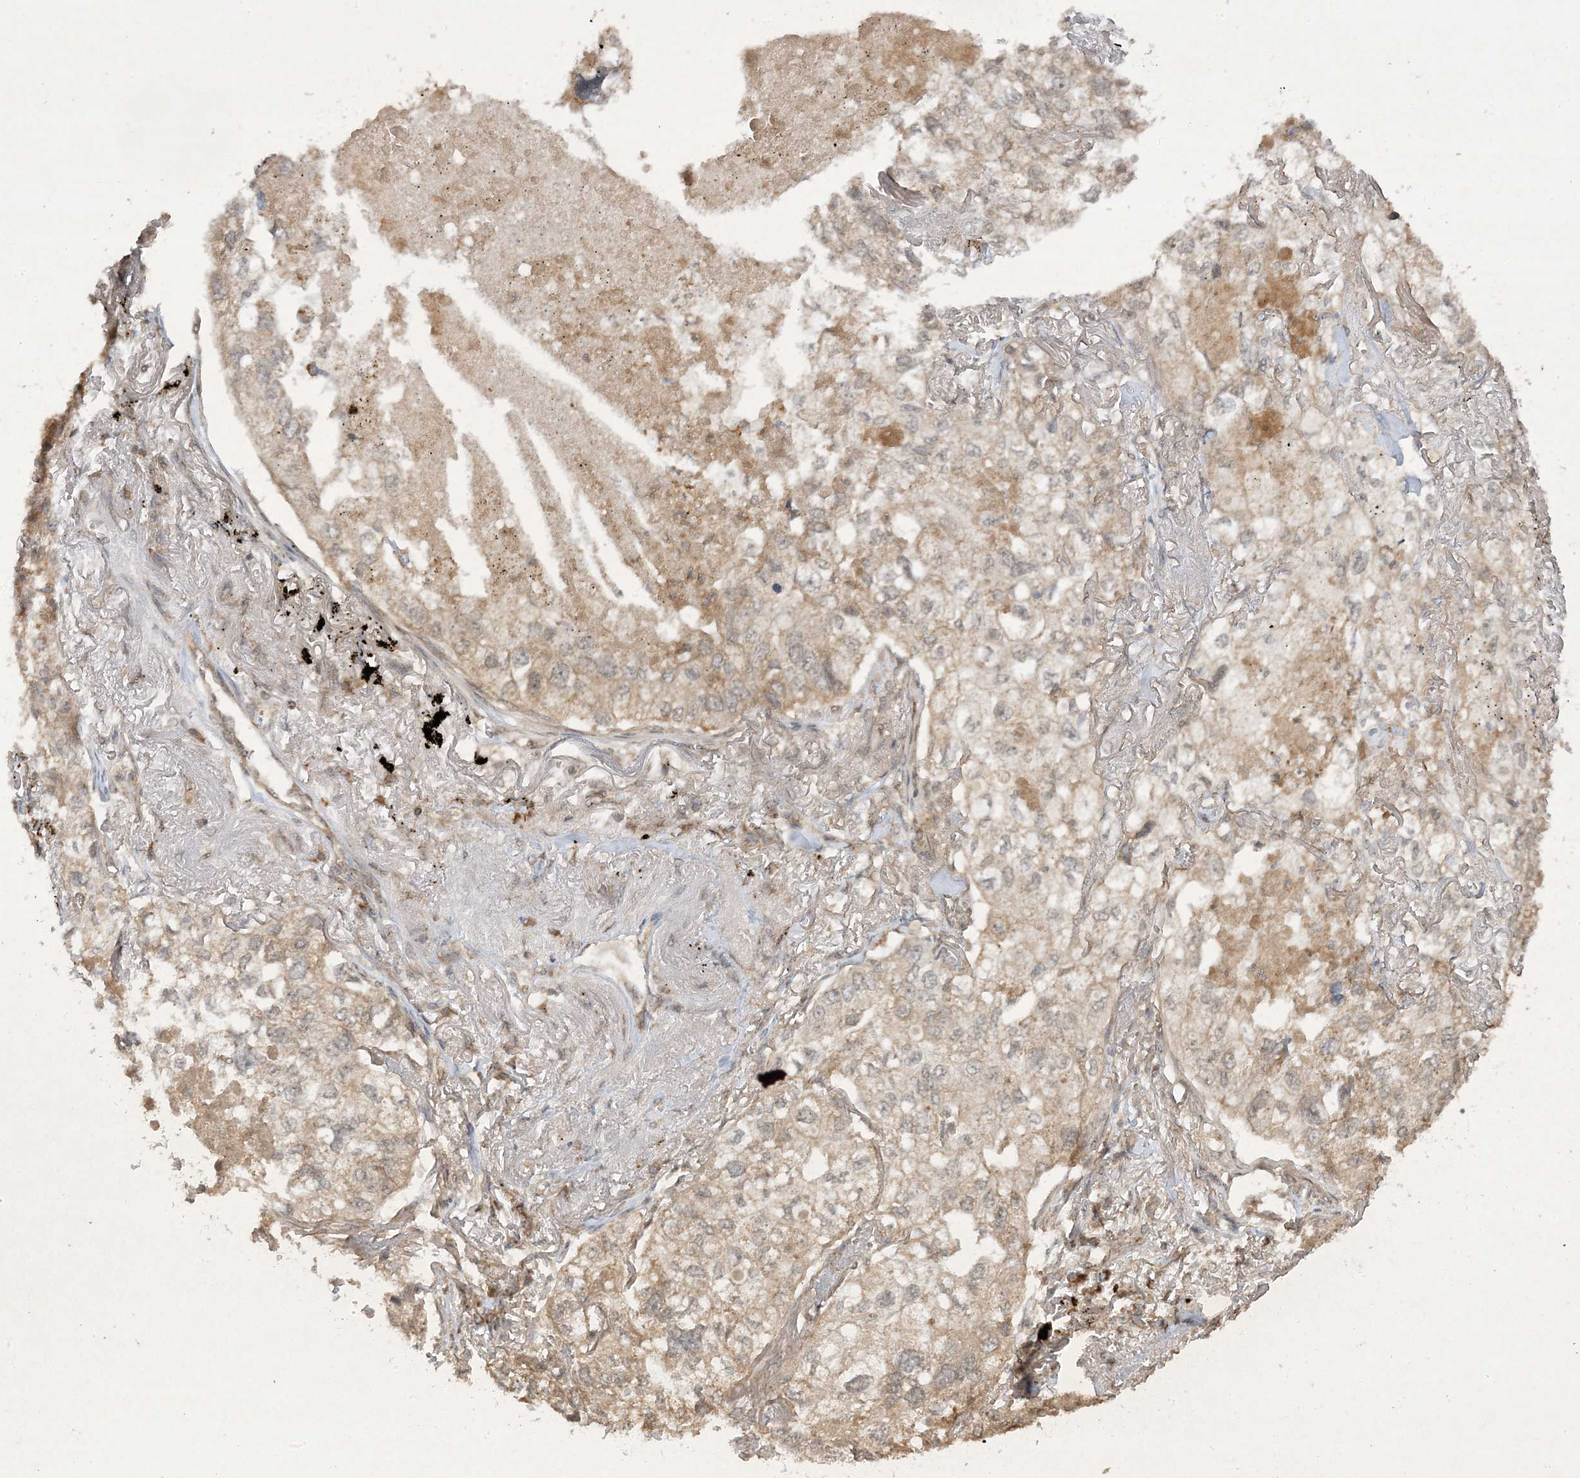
{"staining": {"intensity": "weak", "quantity": ">75%", "location": "cytoplasmic/membranous"}, "tissue": "lung cancer", "cell_type": "Tumor cells", "image_type": "cancer", "snomed": [{"axis": "morphology", "description": "Adenocarcinoma, NOS"}, {"axis": "topography", "description": "Lung"}], "caption": "Immunohistochemistry (IHC) photomicrograph of neoplastic tissue: lung cancer (adenocarcinoma) stained using immunohistochemistry (IHC) displays low levels of weak protein expression localized specifically in the cytoplasmic/membranous of tumor cells, appearing as a cytoplasmic/membranous brown color.", "gene": "ZNF213", "patient": {"sex": "male", "age": 65}}